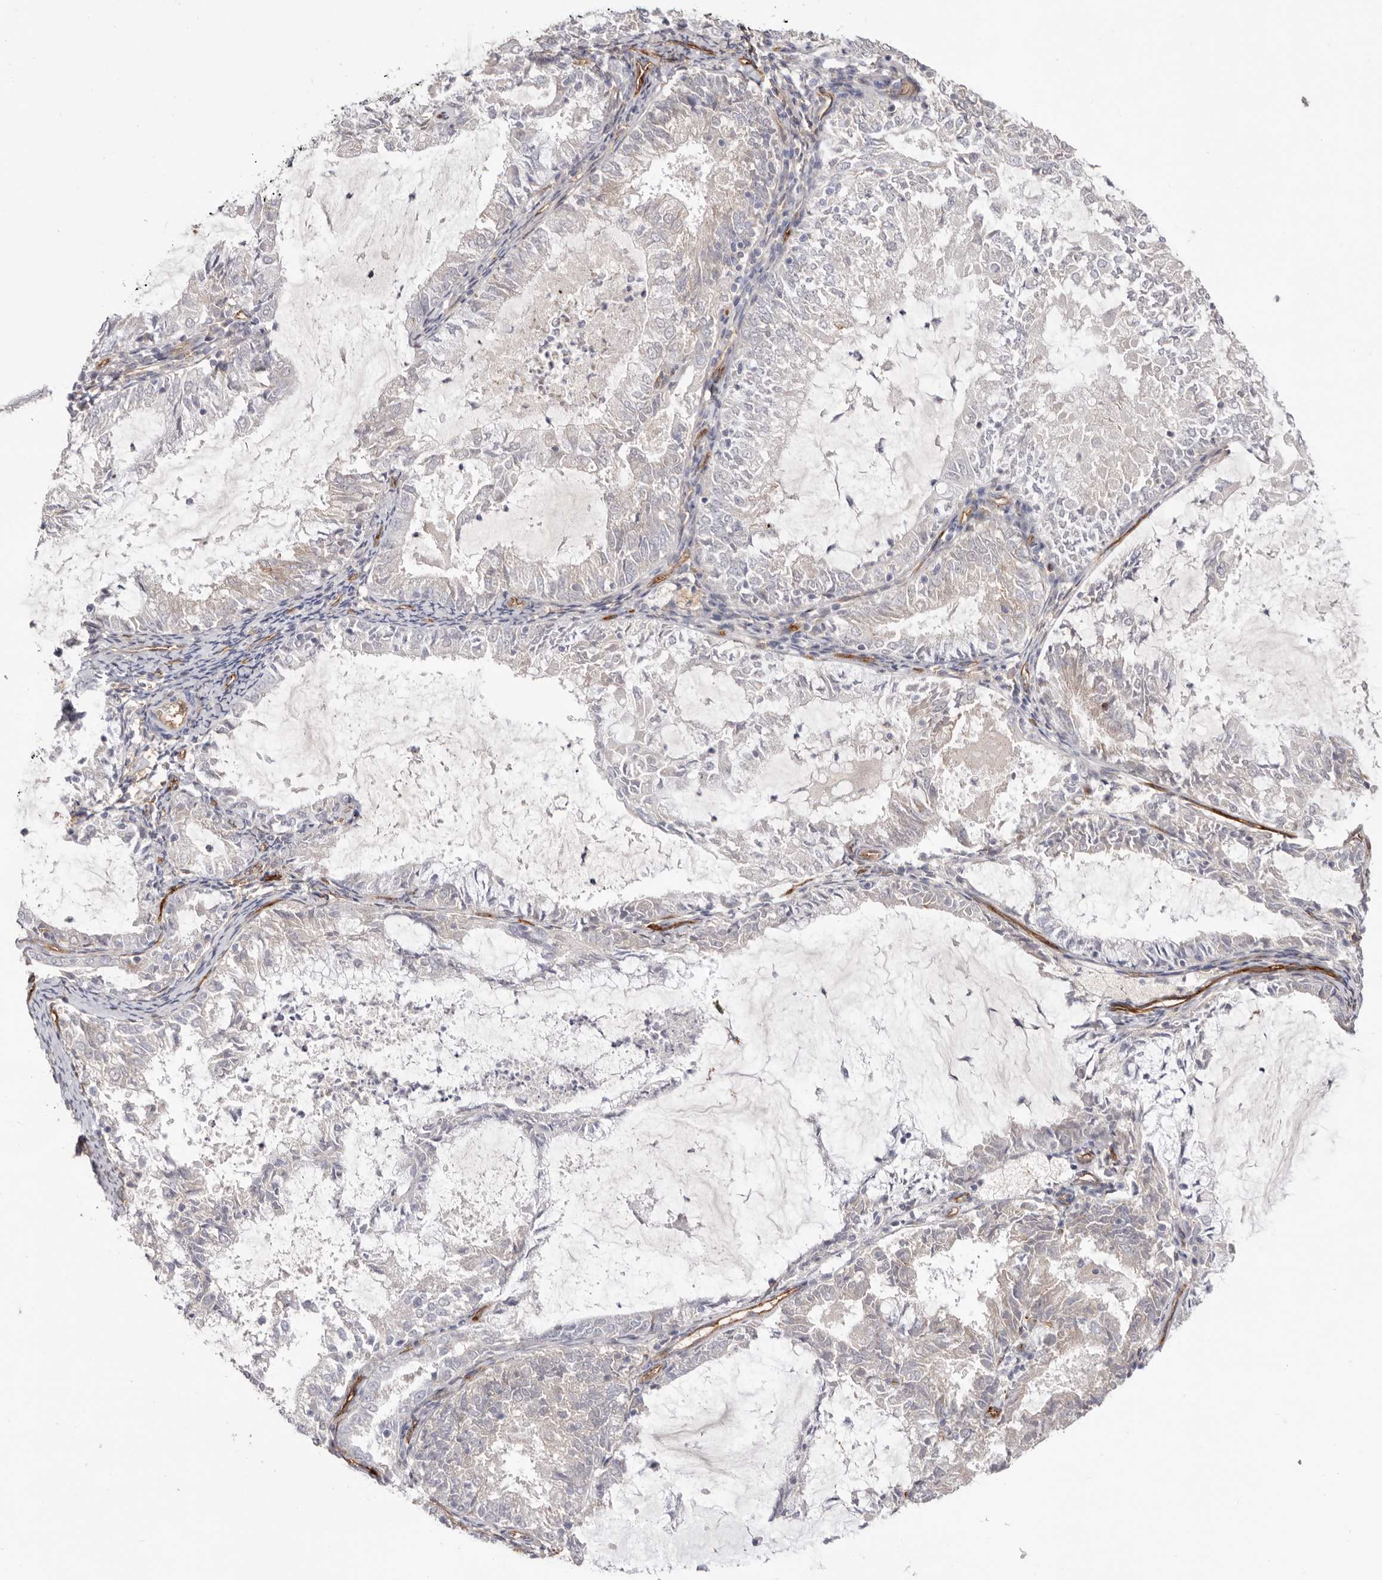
{"staining": {"intensity": "negative", "quantity": "none", "location": "none"}, "tissue": "endometrial cancer", "cell_type": "Tumor cells", "image_type": "cancer", "snomed": [{"axis": "morphology", "description": "Adenocarcinoma, NOS"}, {"axis": "topography", "description": "Endometrium"}], "caption": "A histopathology image of endometrial cancer (adenocarcinoma) stained for a protein displays no brown staining in tumor cells. (DAB immunohistochemistry, high magnification).", "gene": "LRRC66", "patient": {"sex": "female", "age": 57}}